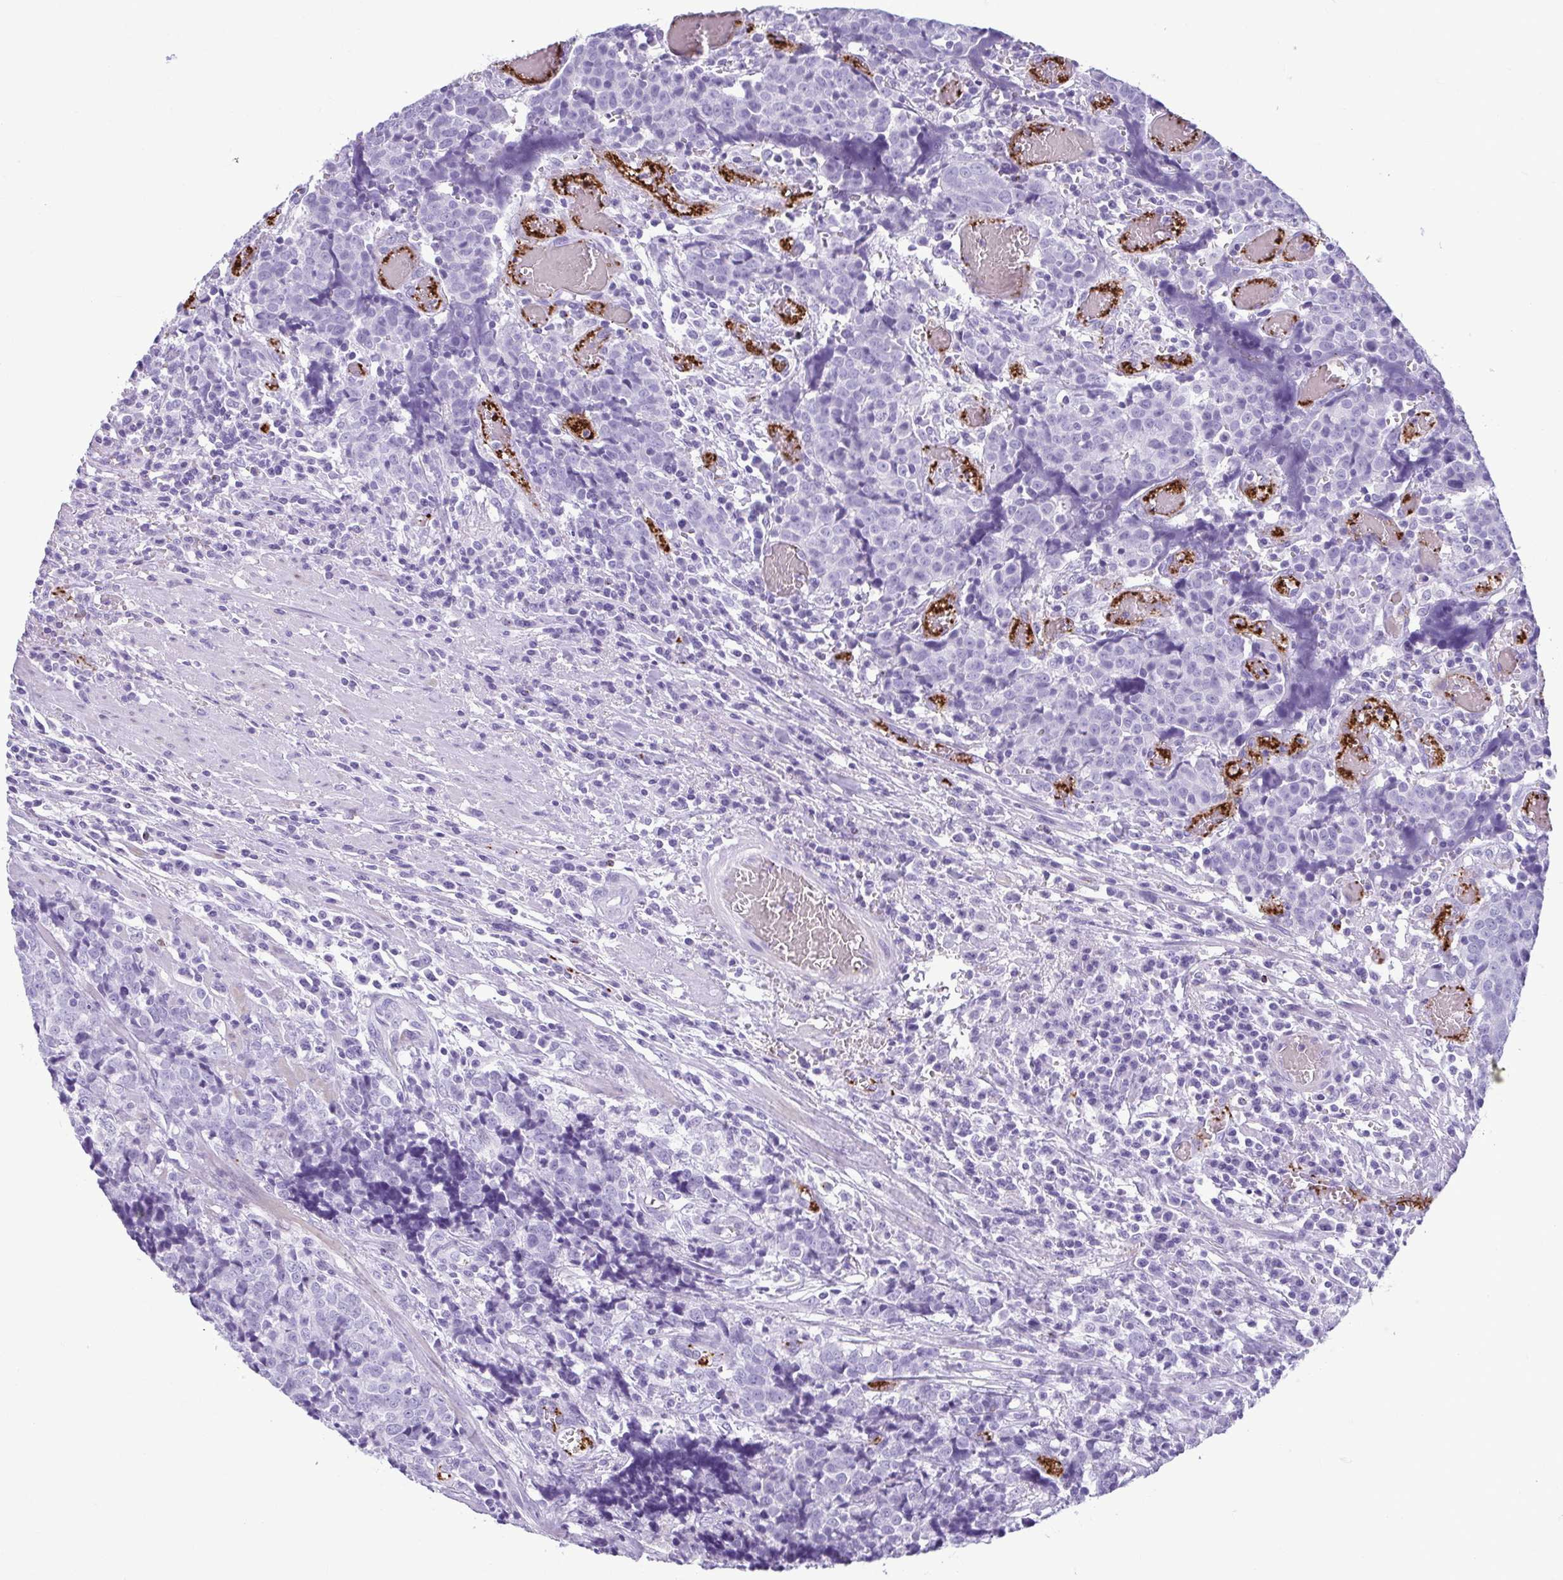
{"staining": {"intensity": "negative", "quantity": "none", "location": "none"}, "tissue": "prostate cancer", "cell_type": "Tumor cells", "image_type": "cancer", "snomed": [{"axis": "morphology", "description": "Adenocarcinoma, High grade"}, {"axis": "topography", "description": "Prostate and seminal vesicle, NOS"}], "caption": "This is an immunohistochemistry photomicrograph of human prostate cancer. There is no positivity in tumor cells.", "gene": "TCEAL3", "patient": {"sex": "male", "age": 60}}